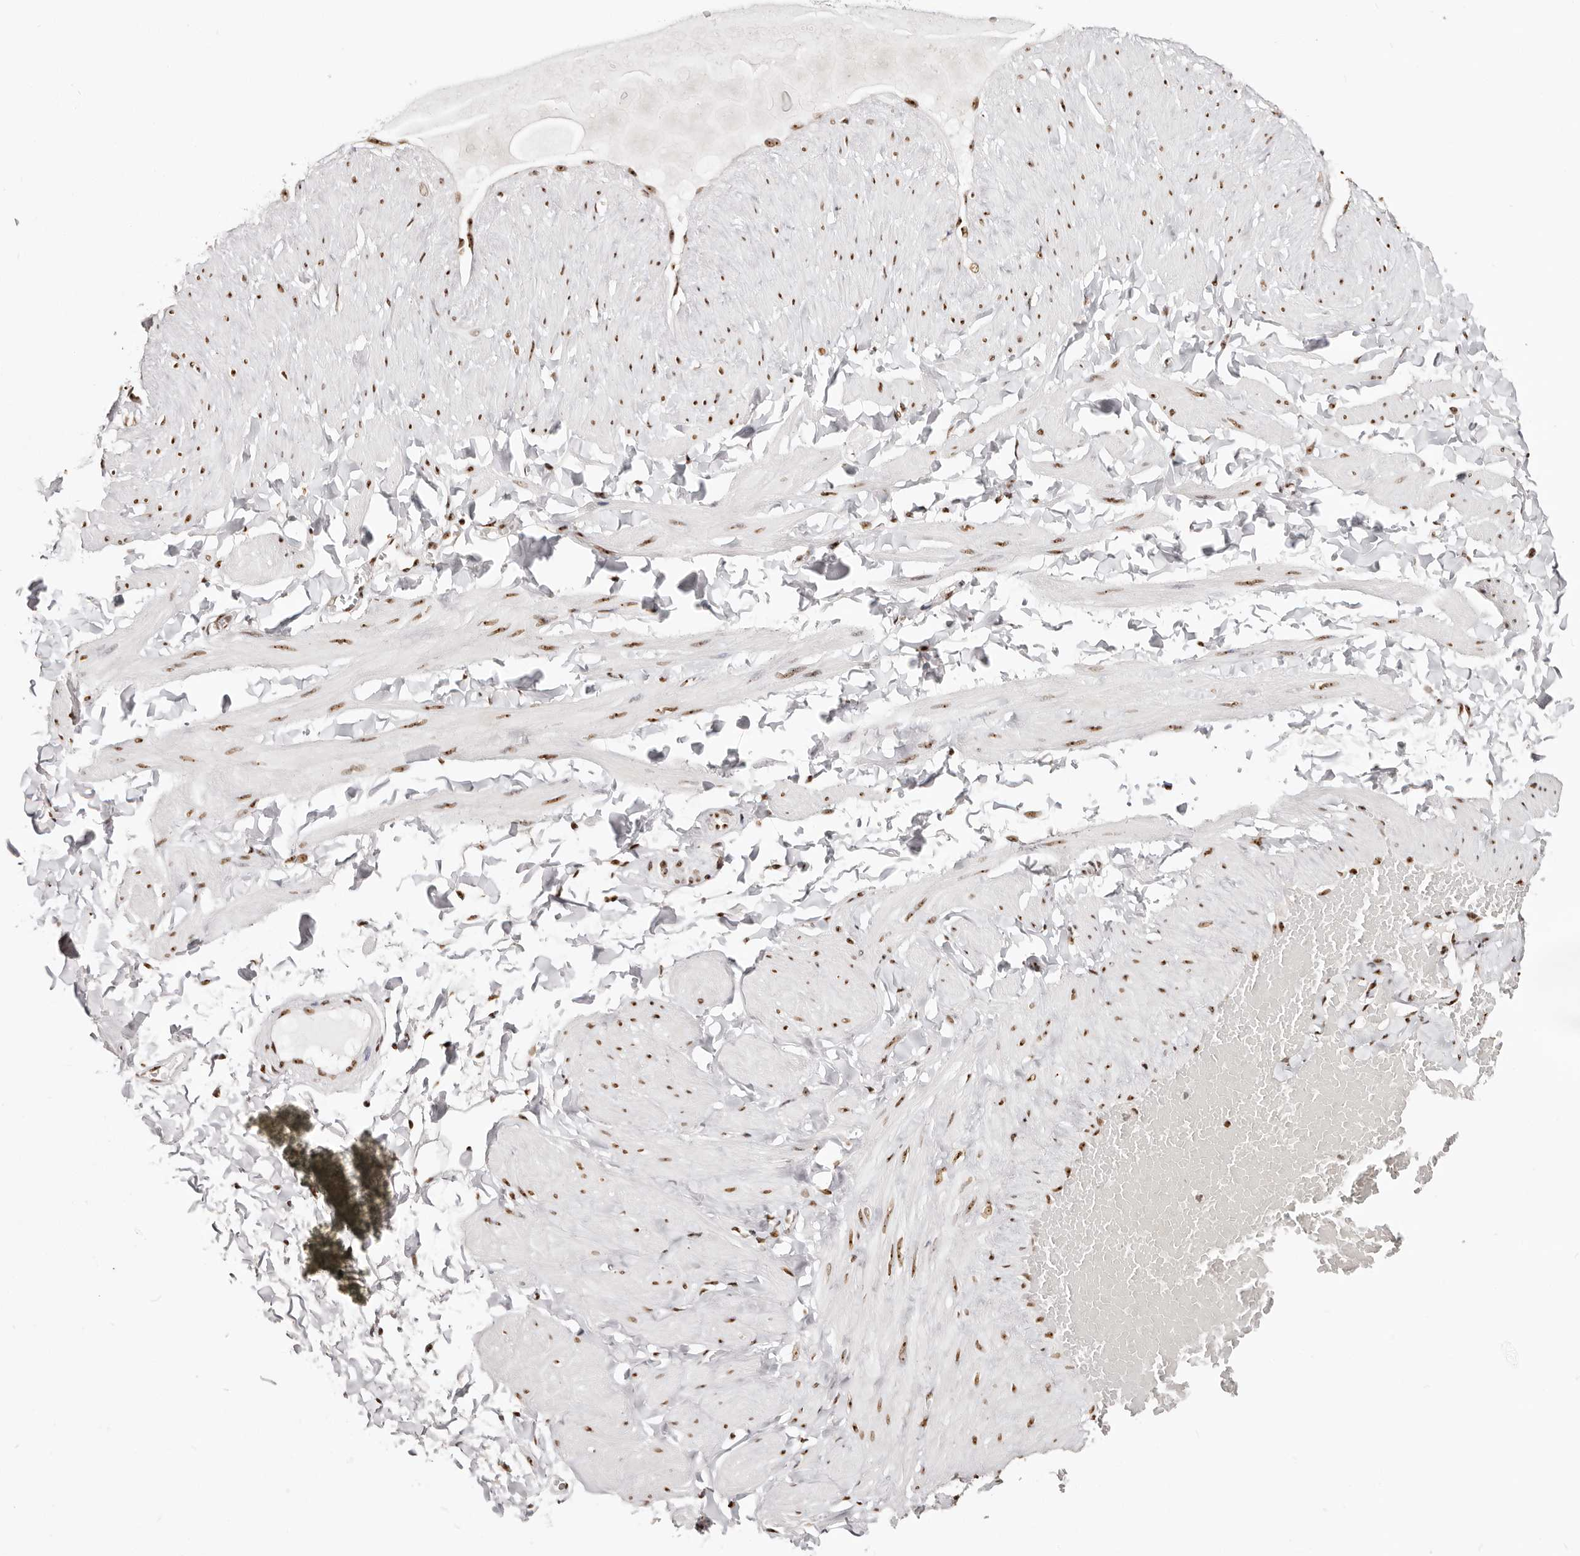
{"staining": {"intensity": "moderate", "quantity": ">75%", "location": "nuclear"}, "tissue": "adipose tissue", "cell_type": "Adipocytes", "image_type": "normal", "snomed": [{"axis": "morphology", "description": "Normal tissue, NOS"}, {"axis": "topography", "description": "Adipose tissue"}, {"axis": "topography", "description": "Vascular tissue"}, {"axis": "topography", "description": "Peripheral nerve tissue"}], "caption": "Approximately >75% of adipocytes in unremarkable human adipose tissue demonstrate moderate nuclear protein staining as visualized by brown immunohistochemical staining.", "gene": "IQGAP3", "patient": {"sex": "male", "age": 25}}